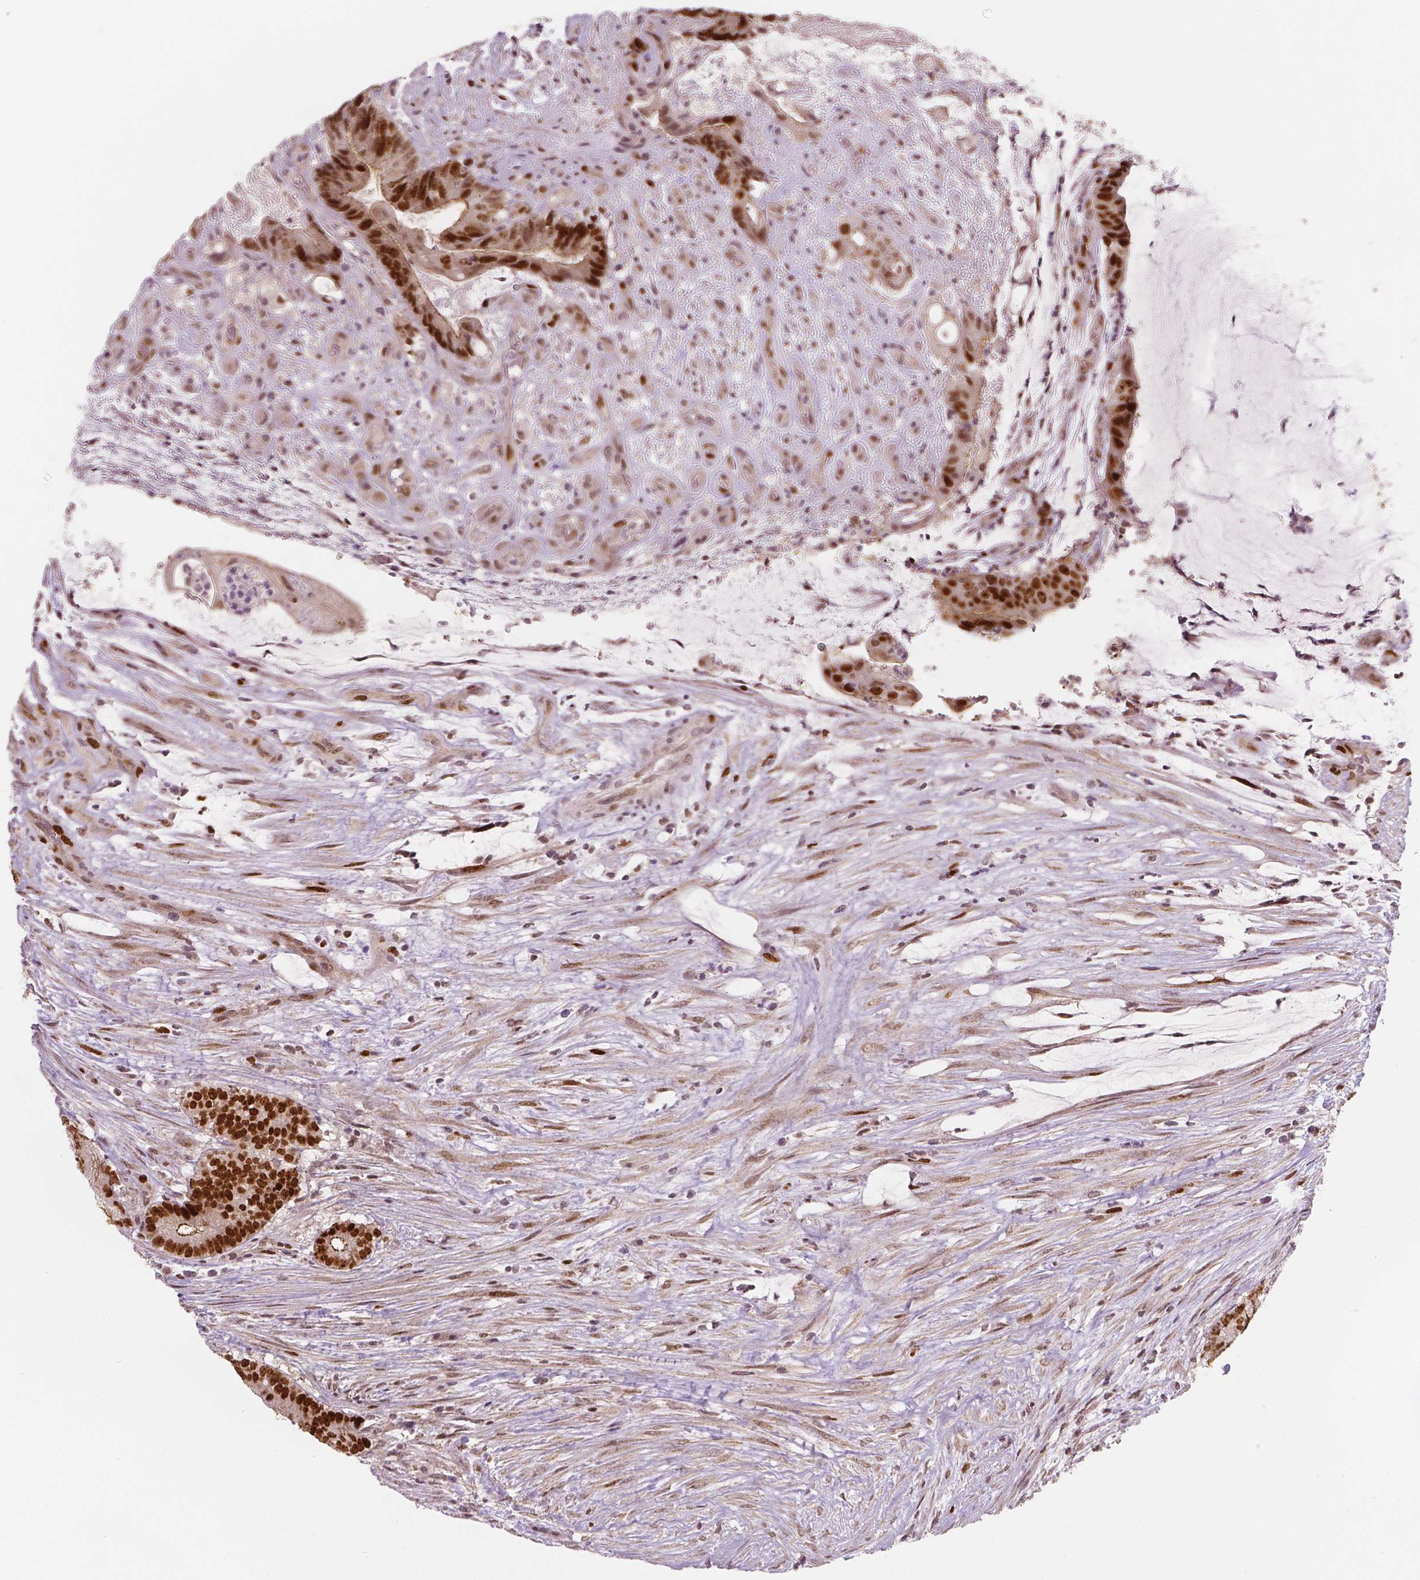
{"staining": {"intensity": "strong", "quantity": ">75%", "location": "cytoplasmic/membranous,nuclear"}, "tissue": "colorectal cancer", "cell_type": "Tumor cells", "image_type": "cancer", "snomed": [{"axis": "morphology", "description": "Adenocarcinoma, NOS"}, {"axis": "topography", "description": "Colon"}], "caption": "Colorectal adenocarcinoma stained for a protein (brown) displays strong cytoplasmic/membranous and nuclear positive expression in about >75% of tumor cells.", "gene": "NSD2", "patient": {"sex": "female", "age": 43}}